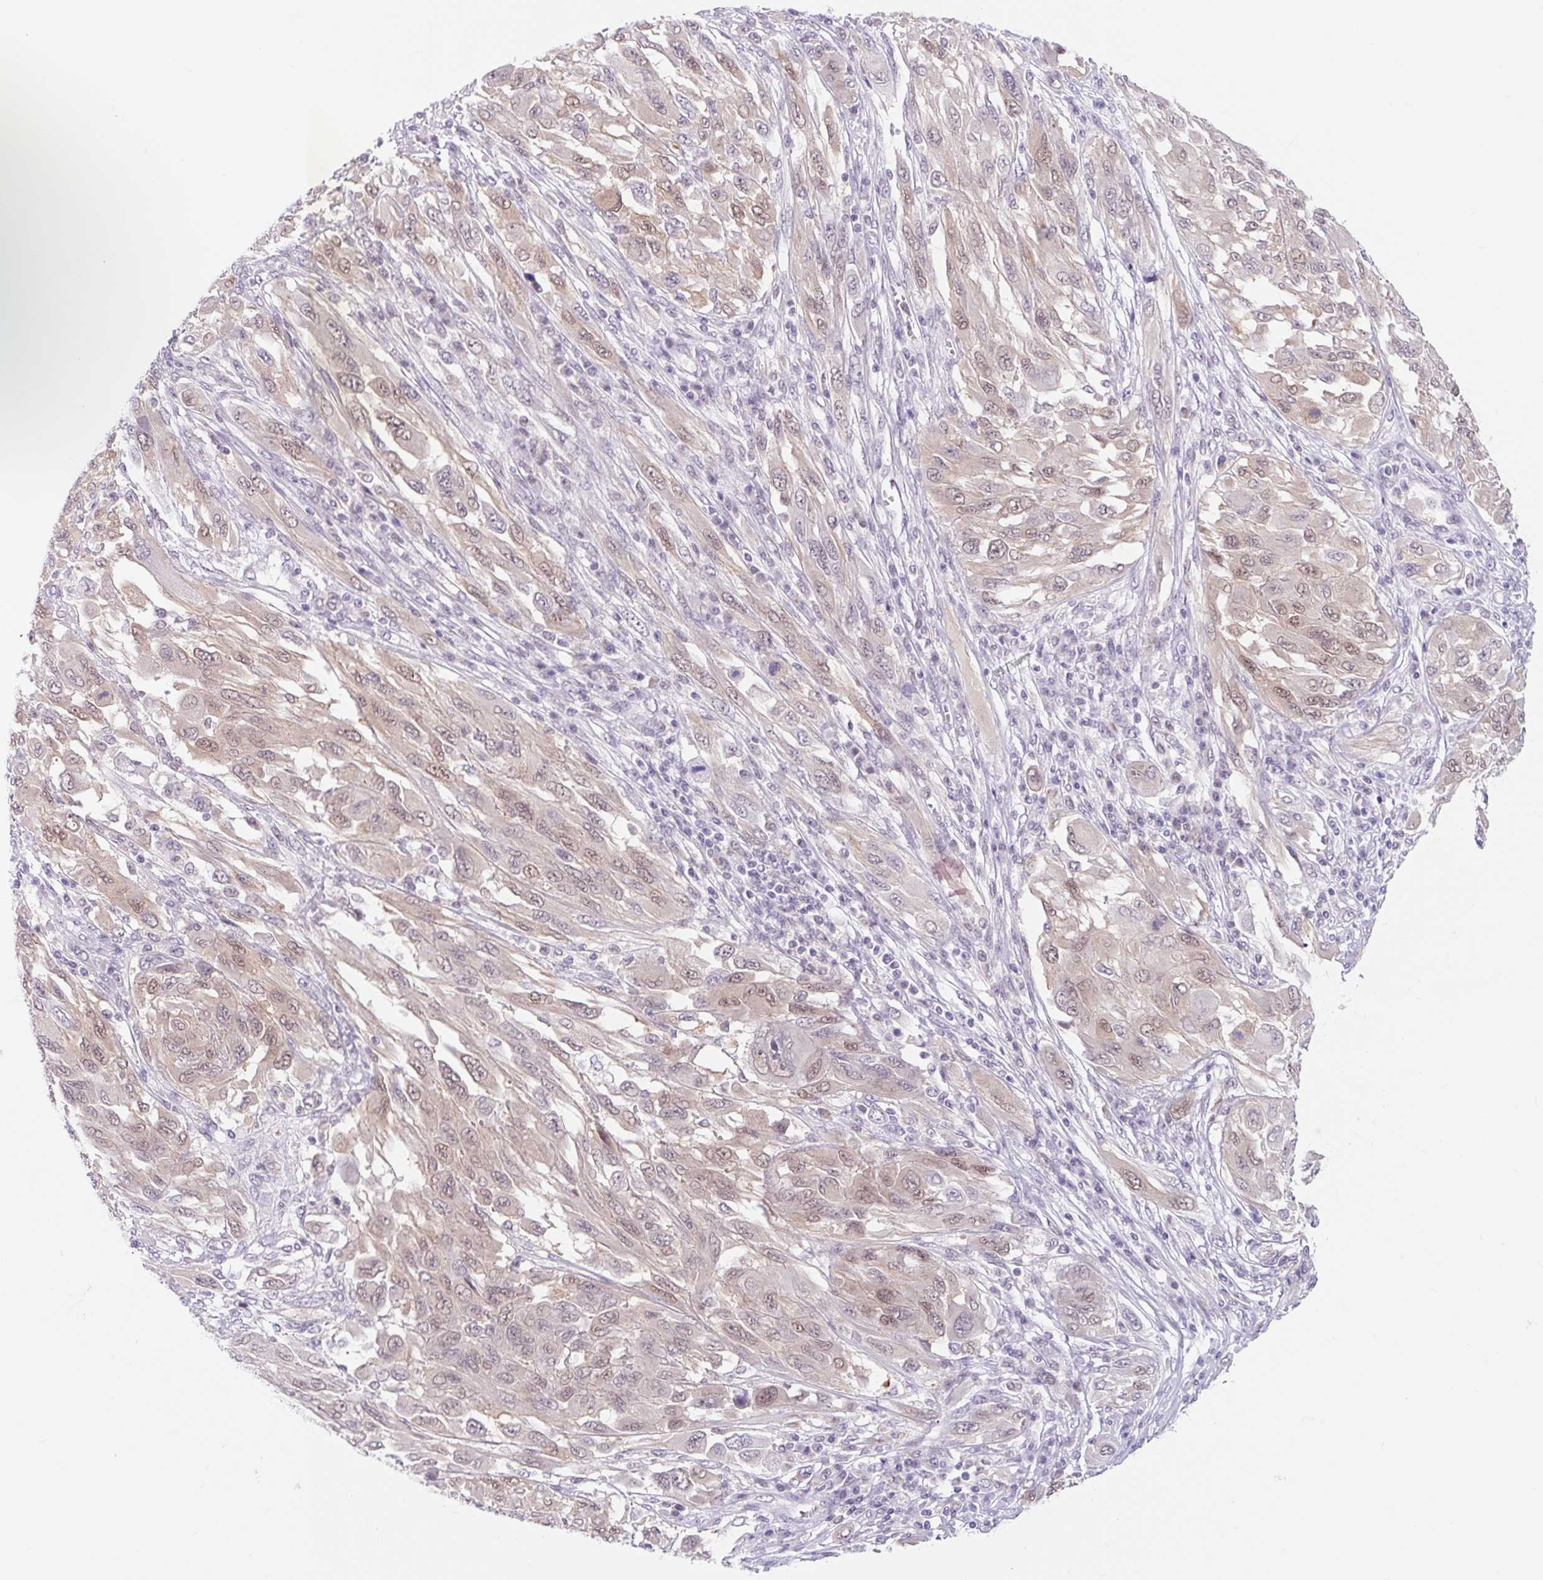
{"staining": {"intensity": "weak", "quantity": ">75%", "location": "cytoplasmic/membranous,nuclear"}, "tissue": "melanoma", "cell_type": "Tumor cells", "image_type": "cancer", "snomed": [{"axis": "morphology", "description": "Malignant melanoma, NOS"}, {"axis": "topography", "description": "Skin"}], "caption": "Brown immunohistochemical staining in malignant melanoma shows weak cytoplasmic/membranous and nuclear positivity in approximately >75% of tumor cells. Nuclei are stained in blue.", "gene": "ITPK1", "patient": {"sex": "female", "age": 91}}